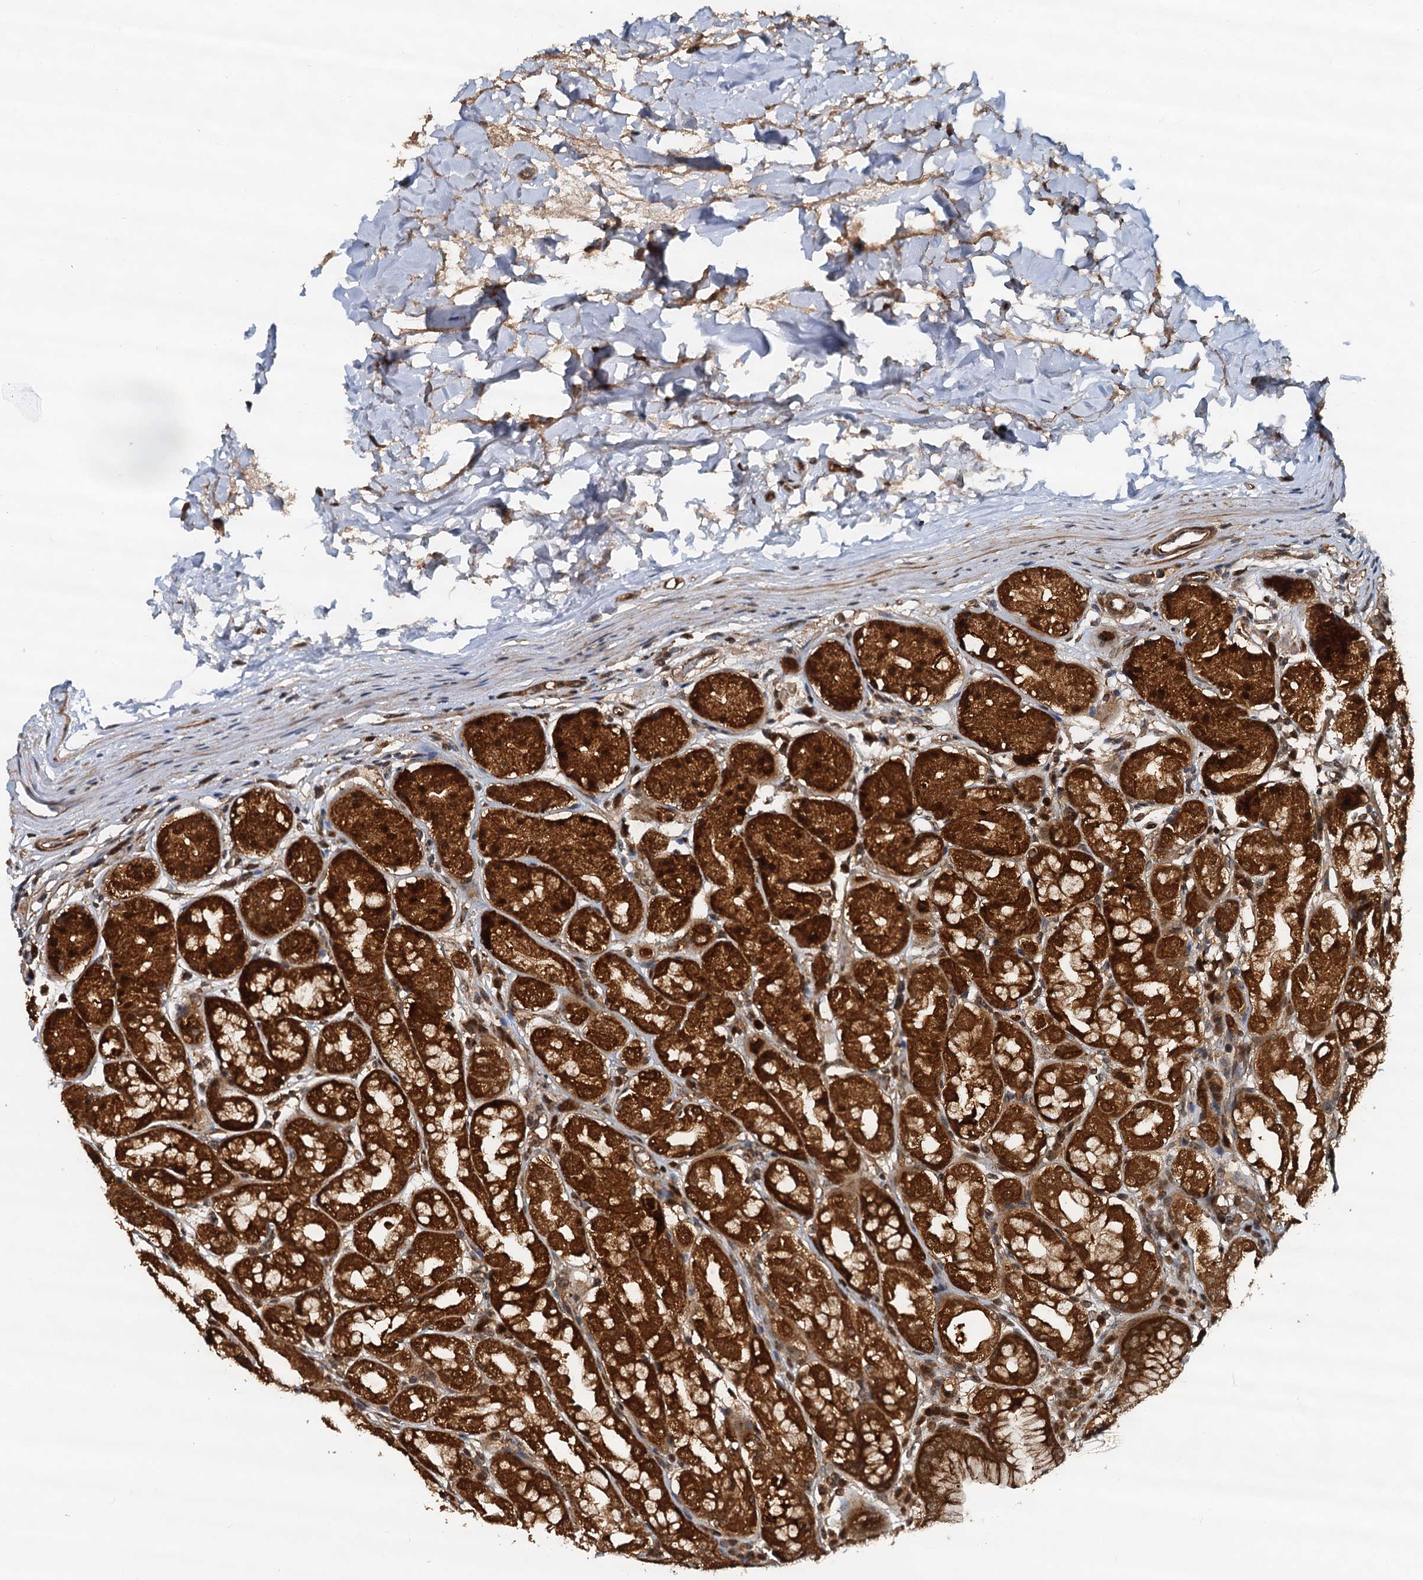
{"staining": {"intensity": "strong", "quantity": ">75%", "location": "cytoplasmic/membranous,nuclear"}, "tissue": "stomach", "cell_type": "Glandular cells", "image_type": "normal", "snomed": [{"axis": "morphology", "description": "Normal tissue, NOS"}, {"axis": "topography", "description": "Stomach"}, {"axis": "topography", "description": "Stomach, lower"}], "caption": "The photomicrograph displays immunohistochemical staining of unremarkable stomach. There is strong cytoplasmic/membranous,nuclear positivity is identified in approximately >75% of glandular cells.", "gene": "STUB1", "patient": {"sex": "female", "age": 56}}